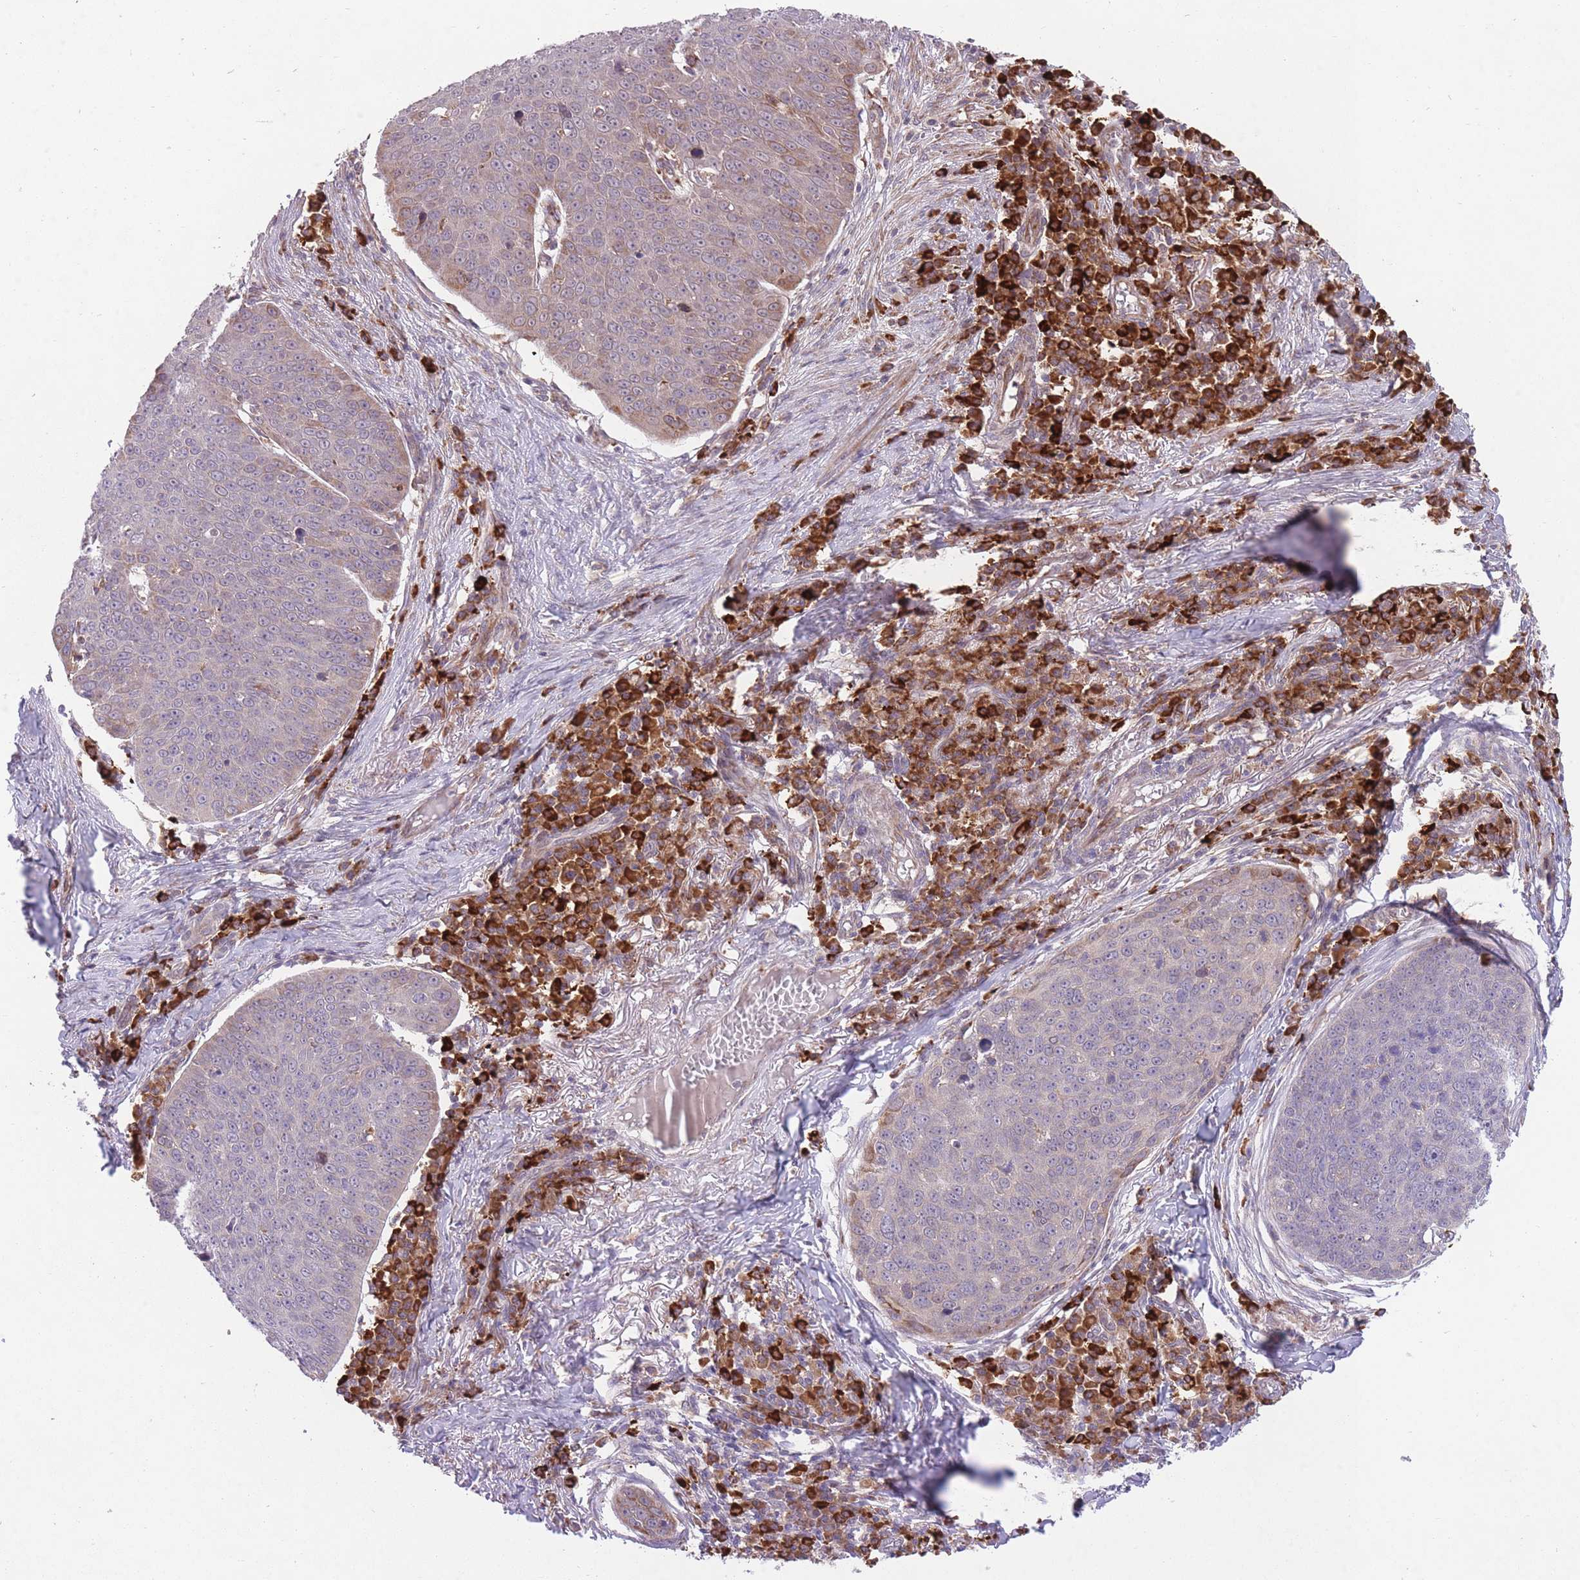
{"staining": {"intensity": "weak", "quantity": "25%-75%", "location": "cytoplasmic/membranous"}, "tissue": "skin cancer", "cell_type": "Tumor cells", "image_type": "cancer", "snomed": [{"axis": "morphology", "description": "Squamous cell carcinoma, NOS"}, {"axis": "topography", "description": "Skin"}], "caption": "Tumor cells exhibit low levels of weak cytoplasmic/membranous positivity in about 25%-75% of cells in human skin squamous cell carcinoma. (Stains: DAB (3,3'-diaminobenzidine) in brown, nuclei in blue, Microscopy: brightfield microscopy at high magnification).", "gene": "TTLL3", "patient": {"sex": "male", "age": 71}}